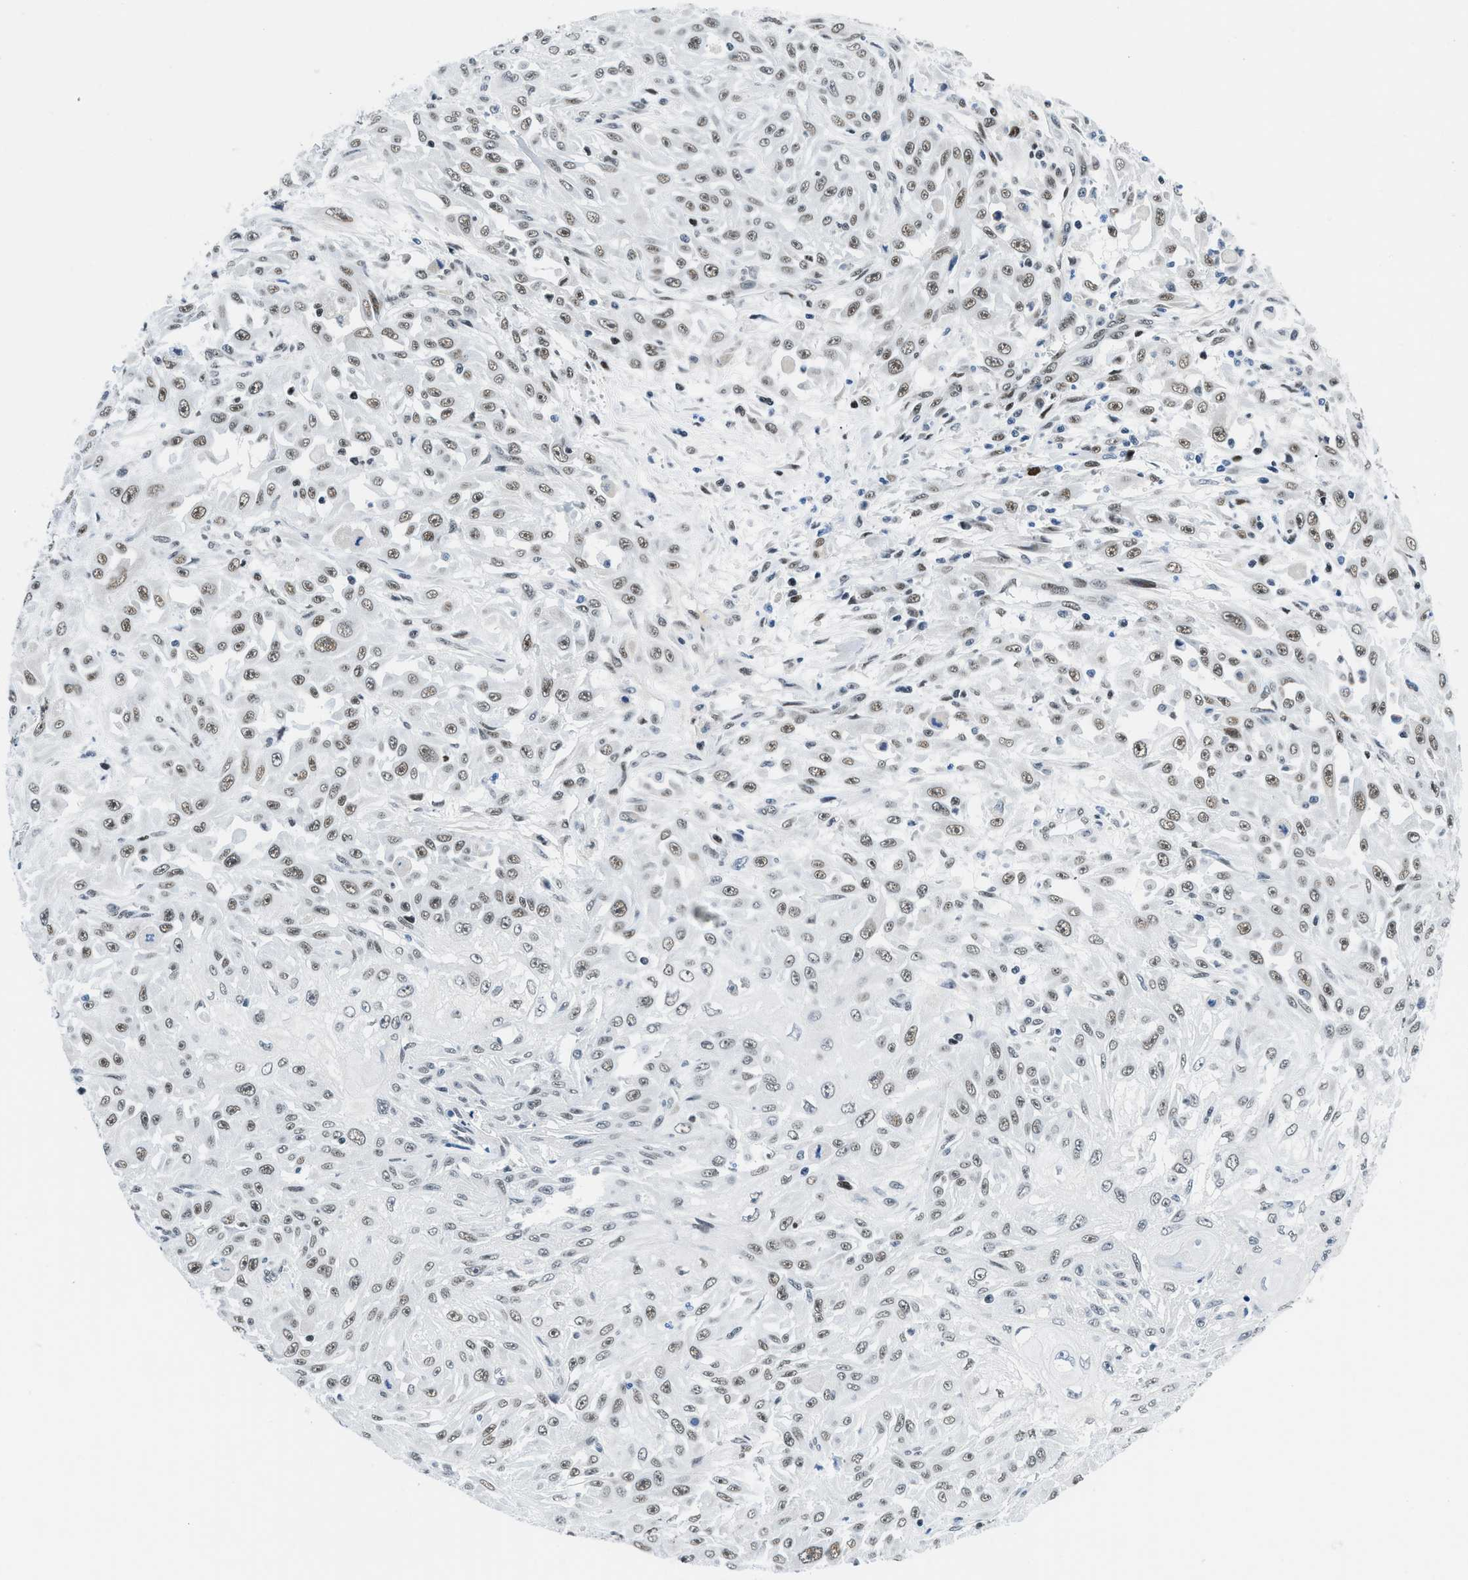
{"staining": {"intensity": "weak", "quantity": ">75%", "location": "nuclear"}, "tissue": "skin cancer", "cell_type": "Tumor cells", "image_type": "cancer", "snomed": [{"axis": "morphology", "description": "Squamous cell carcinoma, NOS"}, {"axis": "morphology", "description": "Squamous cell carcinoma, metastatic, NOS"}, {"axis": "topography", "description": "Skin"}, {"axis": "topography", "description": "Lymph node"}], "caption": "A high-resolution photomicrograph shows IHC staining of skin cancer (metastatic squamous cell carcinoma), which shows weak nuclear expression in approximately >75% of tumor cells.", "gene": "SMARCAD1", "patient": {"sex": "male", "age": 75}}